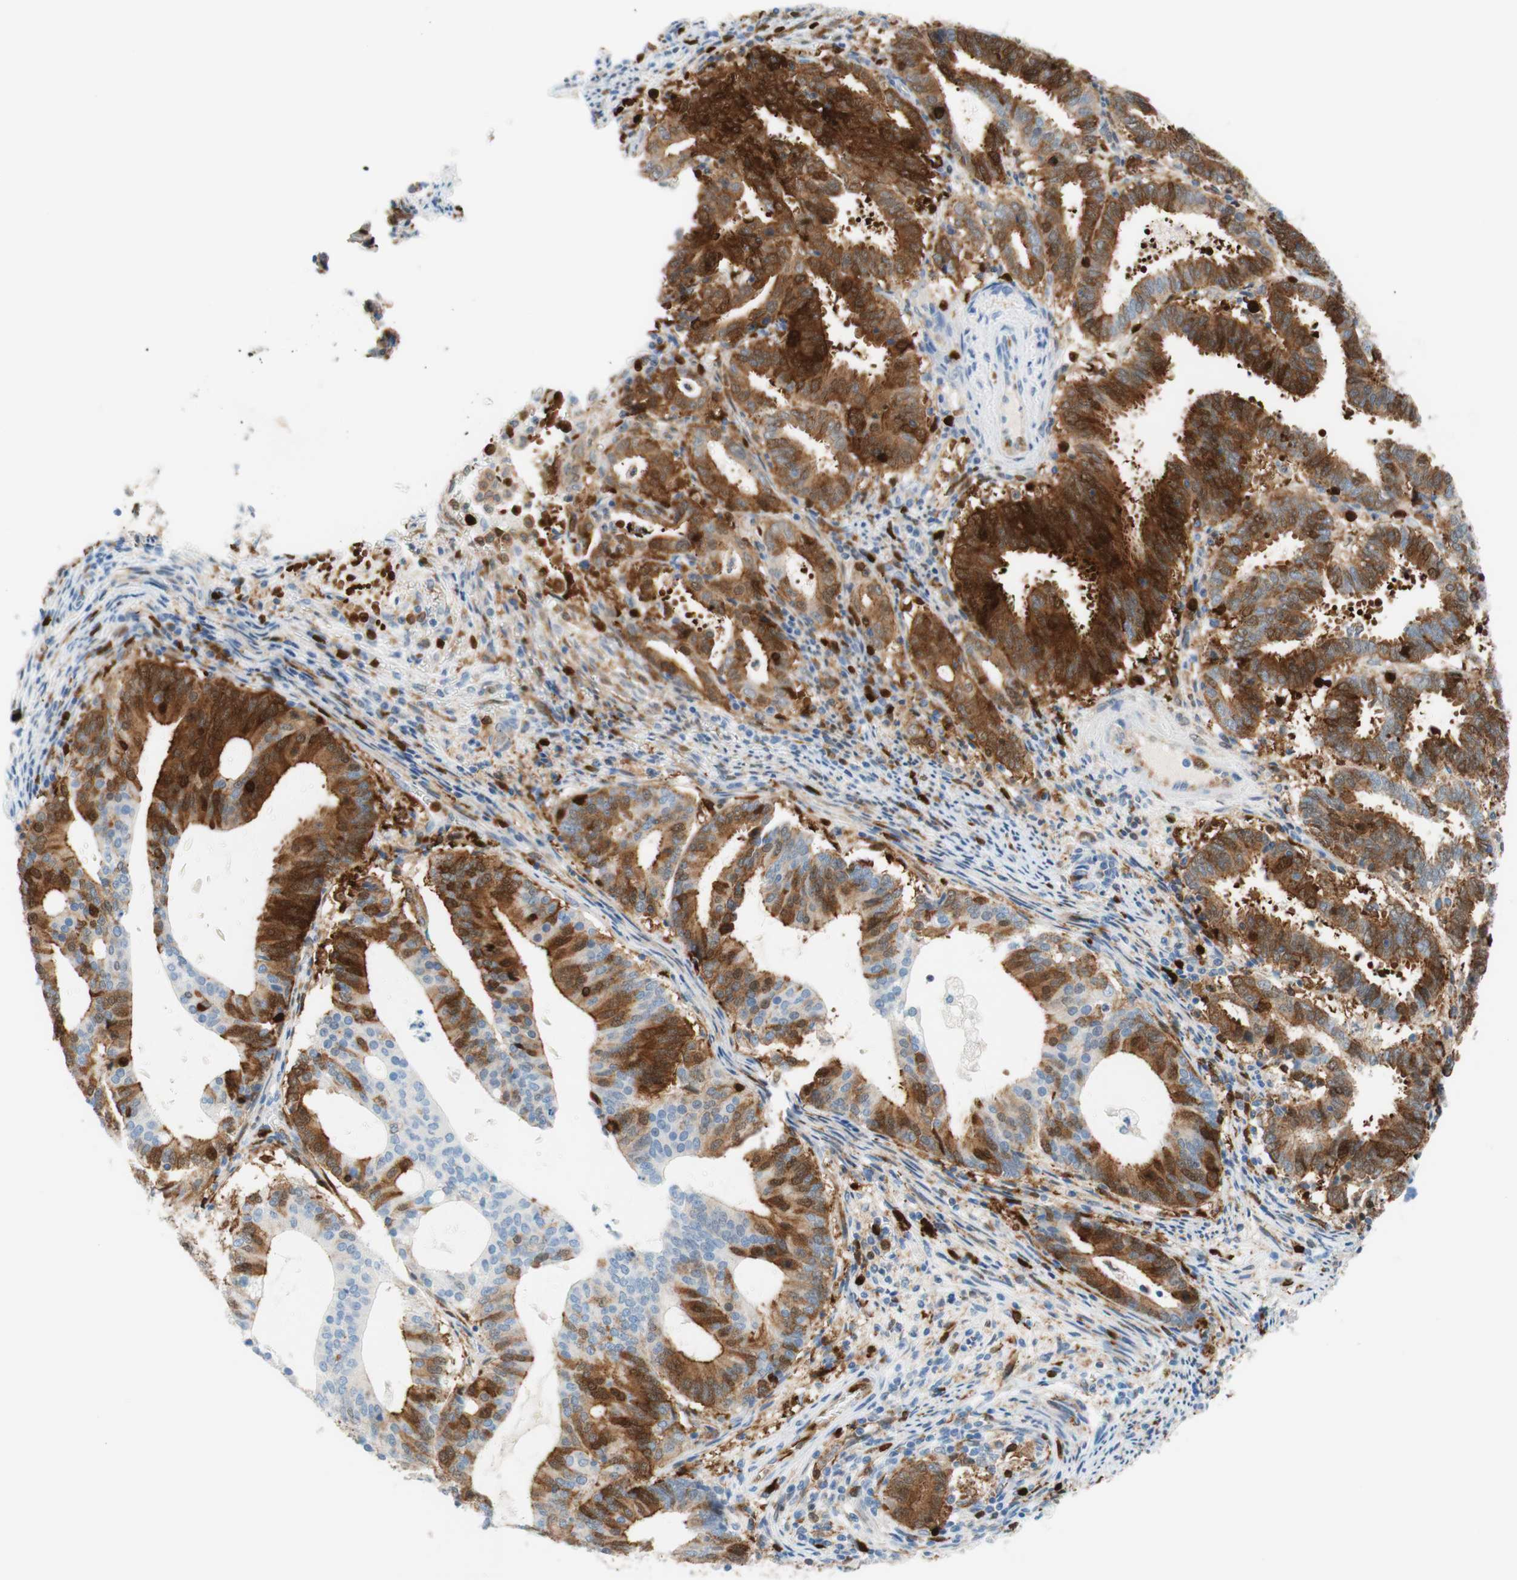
{"staining": {"intensity": "strong", "quantity": "25%-75%", "location": "cytoplasmic/membranous"}, "tissue": "endometrial cancer", "cell_type": "Tumor cells", "image_type": "cancer", "snomed": [{"axis": "morphology", "description": "Adenocarcinoma, NOS"}, {"axis": "topography", "description": "Uterus"}], "caption": "This is a micrograph of IHC staining of adenocarcinoma (endometrial), which shows strong positivity in the cytoplasmic/membranous of tumor cells.", "gene": "STMN1", "patient": {"sex": "female", "age": 83}}